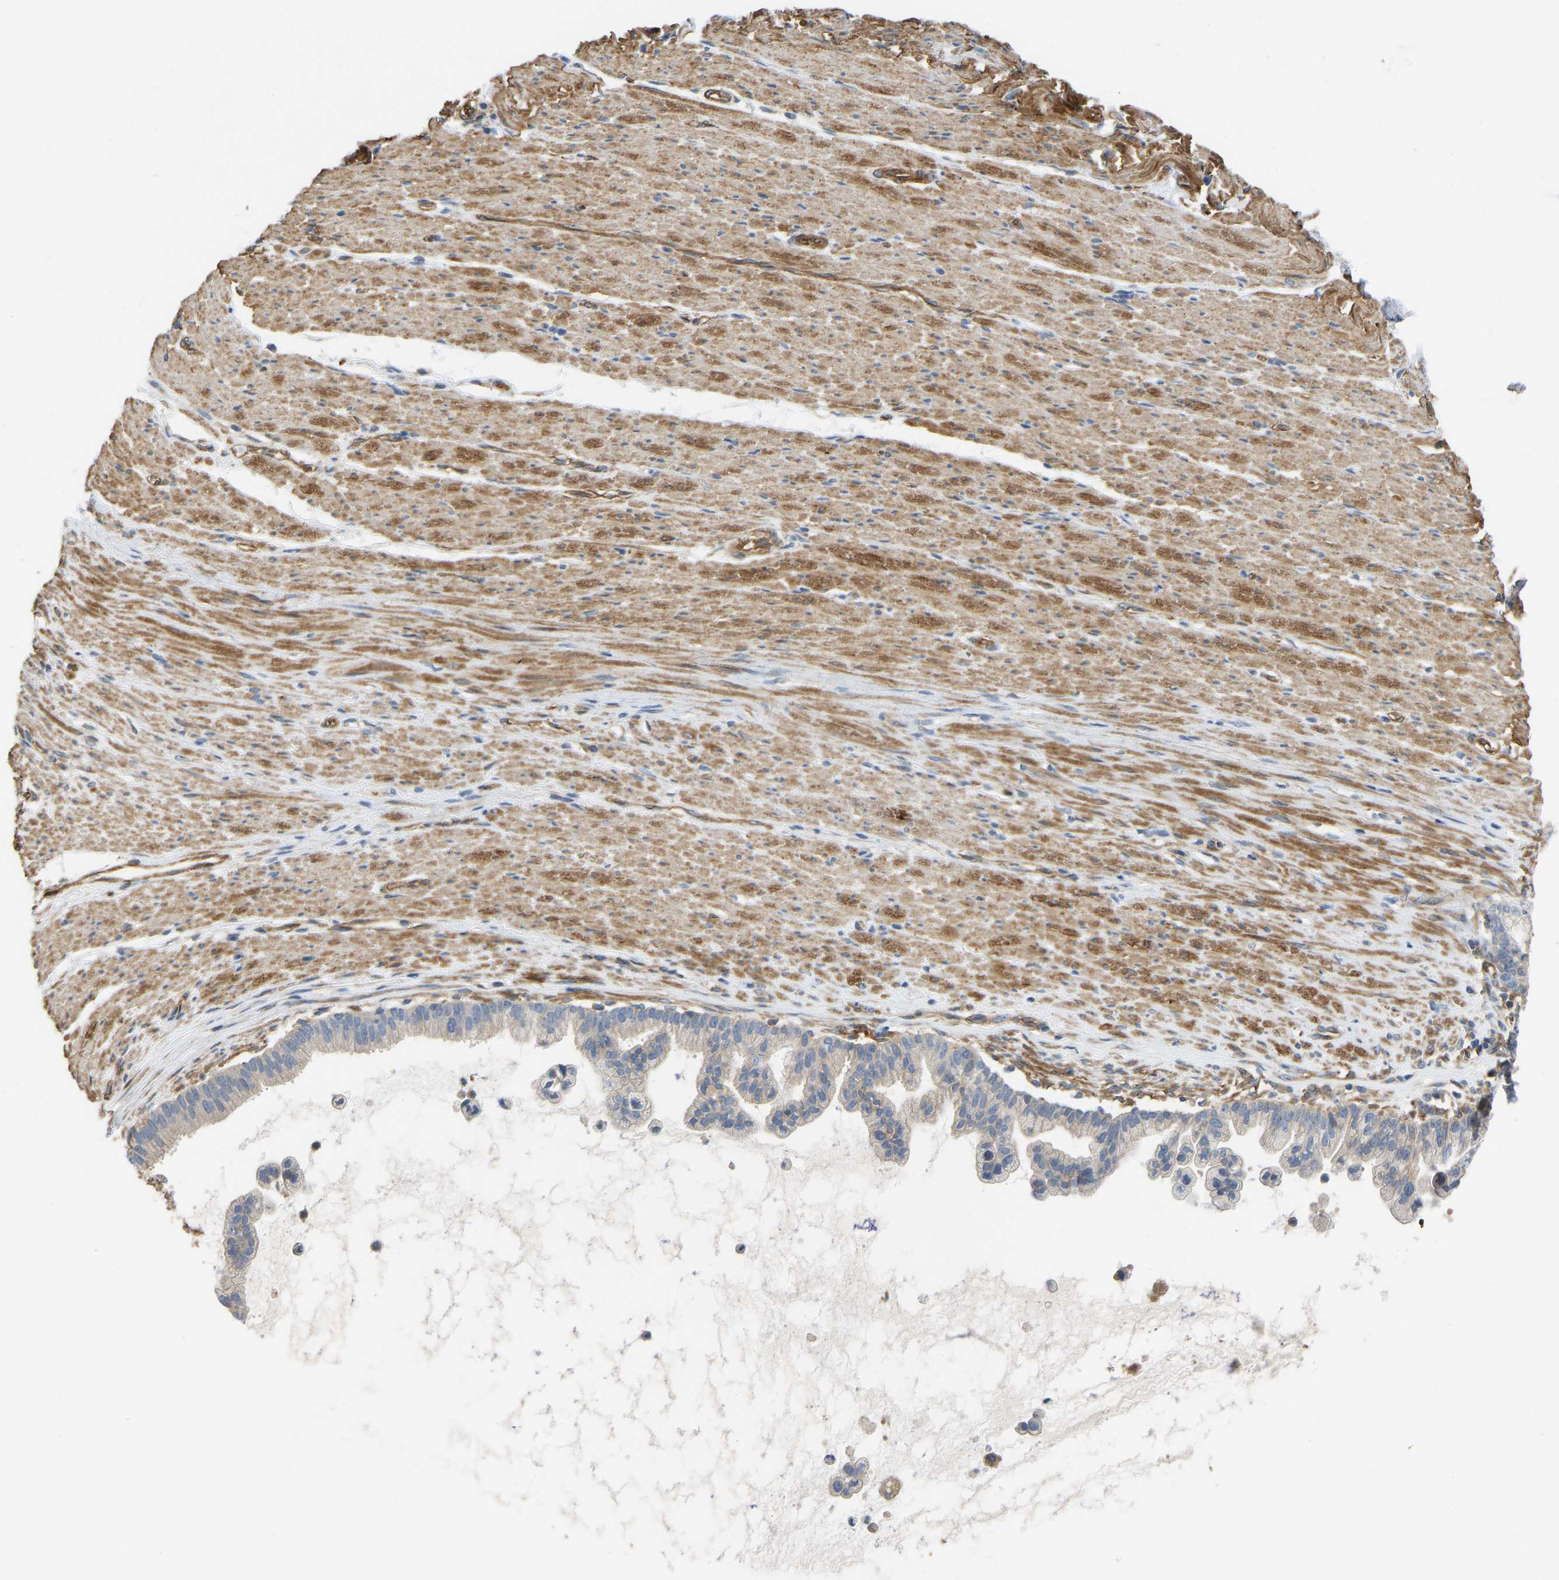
{"staining": {"intensity": "weak", "quantity": "25%-75%", "location": "cytoplasmic/membranous"}, "tissue": "pancreatic cancer", "cell_type": "Tumor cells", "image_type": "cancer", "snomed": [{"axis": "morphology", "description": "Adenocarcinoma, NOS"}, {"axis": "topography", "description": "Pancreas"}], "caption": "A brown stain shows weak cytoplasmic/membranous staining of a protein in human adenocarcinoma (pancreatic) tumor cells.", "gene": "ELMO2", "patient": {"sex": "male", "age": 69}}